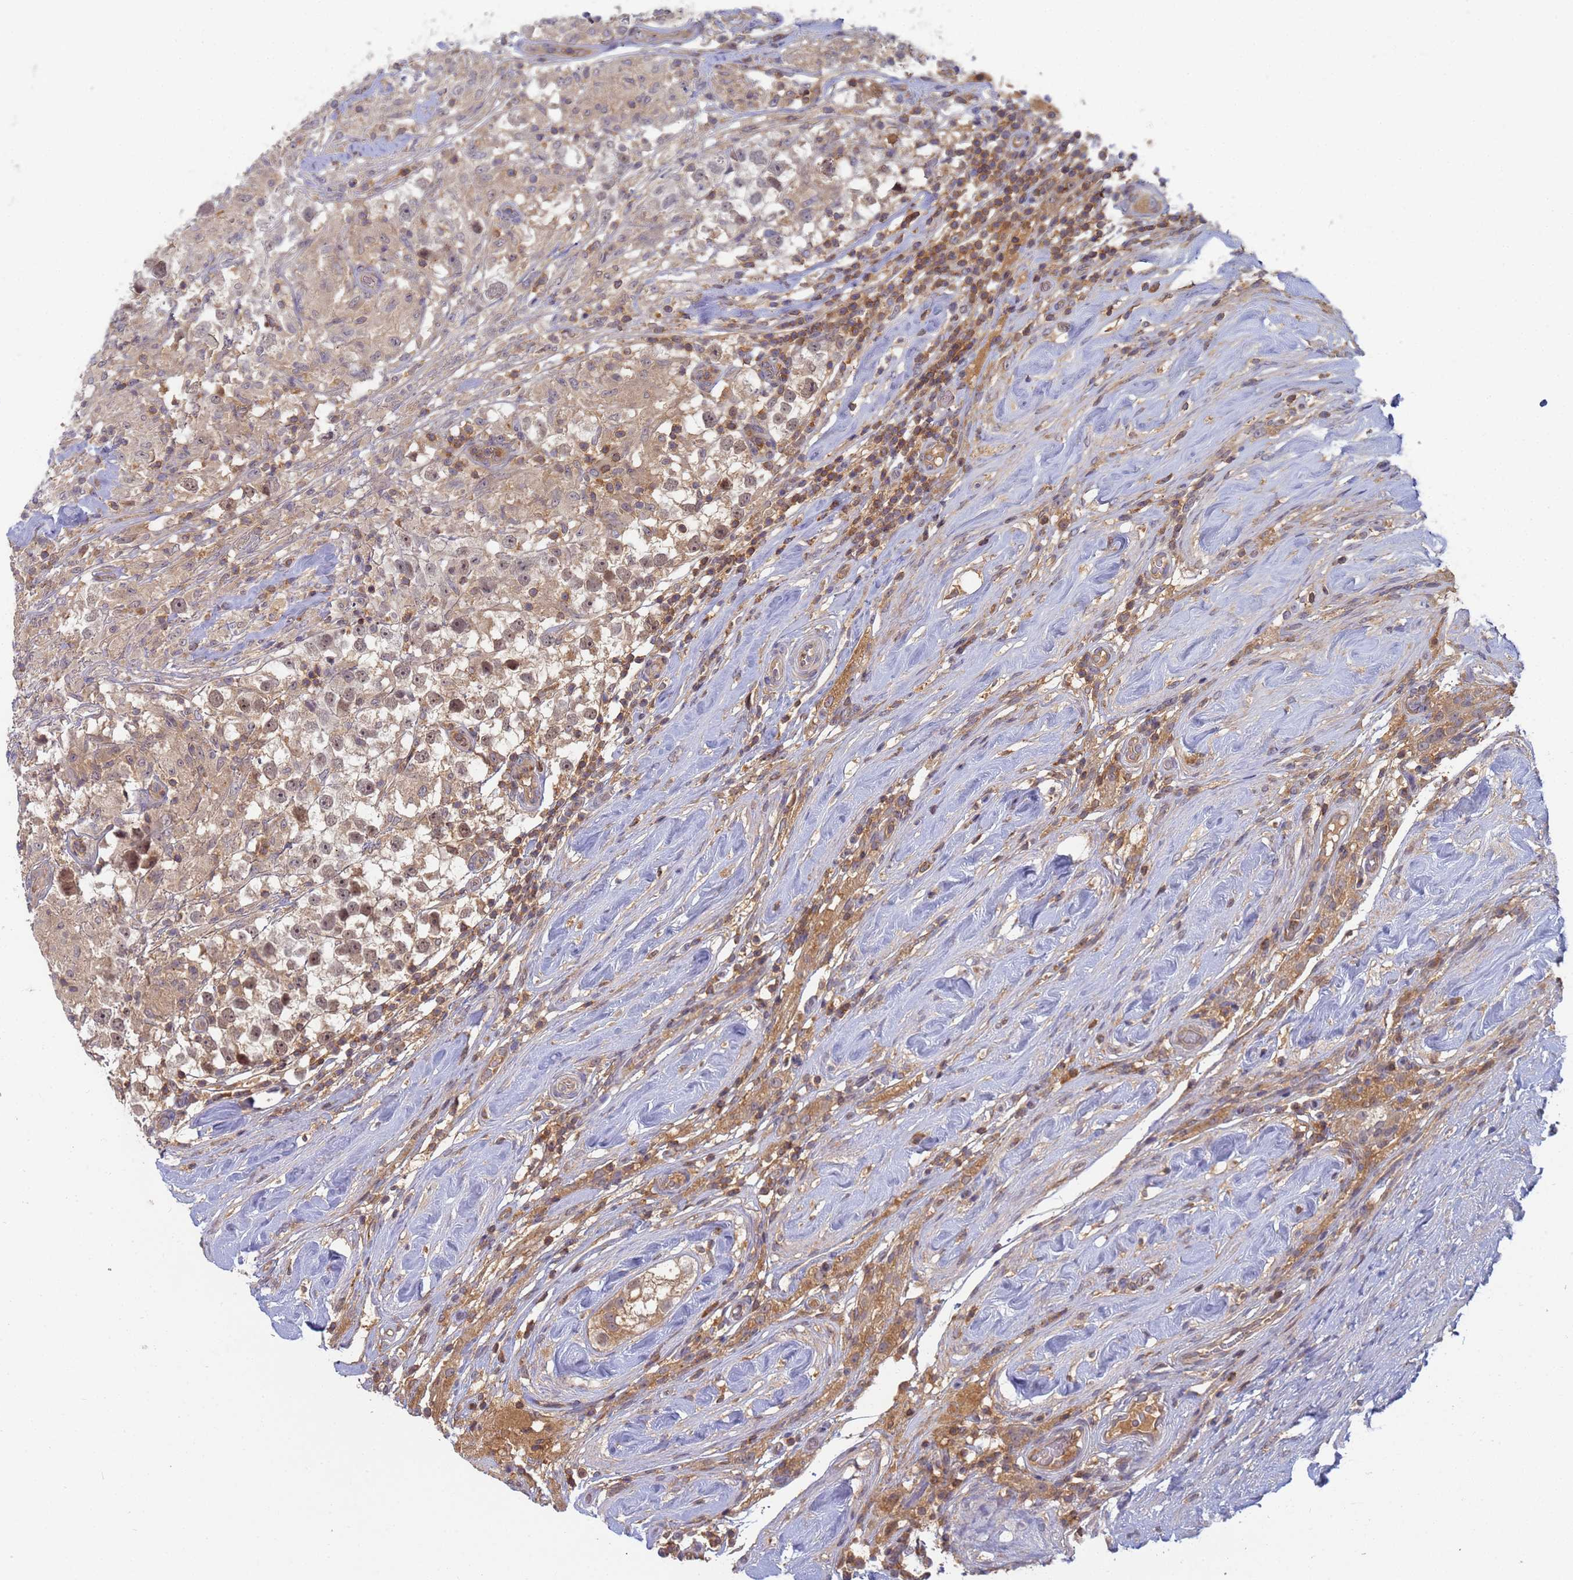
{"staining": {"intensity": "weak", "quantity": "25%-75%", "location": "nuclear"}, "tissue": "testis cancer", "cell_type": "Tumor cells", "image_type": "cancer", "snomed": [{"axis": "morphology", "description": "Seminoma, NOS"}, {"axis": "topography", "description": "Testis"}], "caption": "Testis cancer (seminoma) stained with a brown dye demonstrates weak nuclear positive staining in about 25%-75% of tumor cells.", "gene": "SHARPIN", "patient": {"sex": "male", "age": 46}}